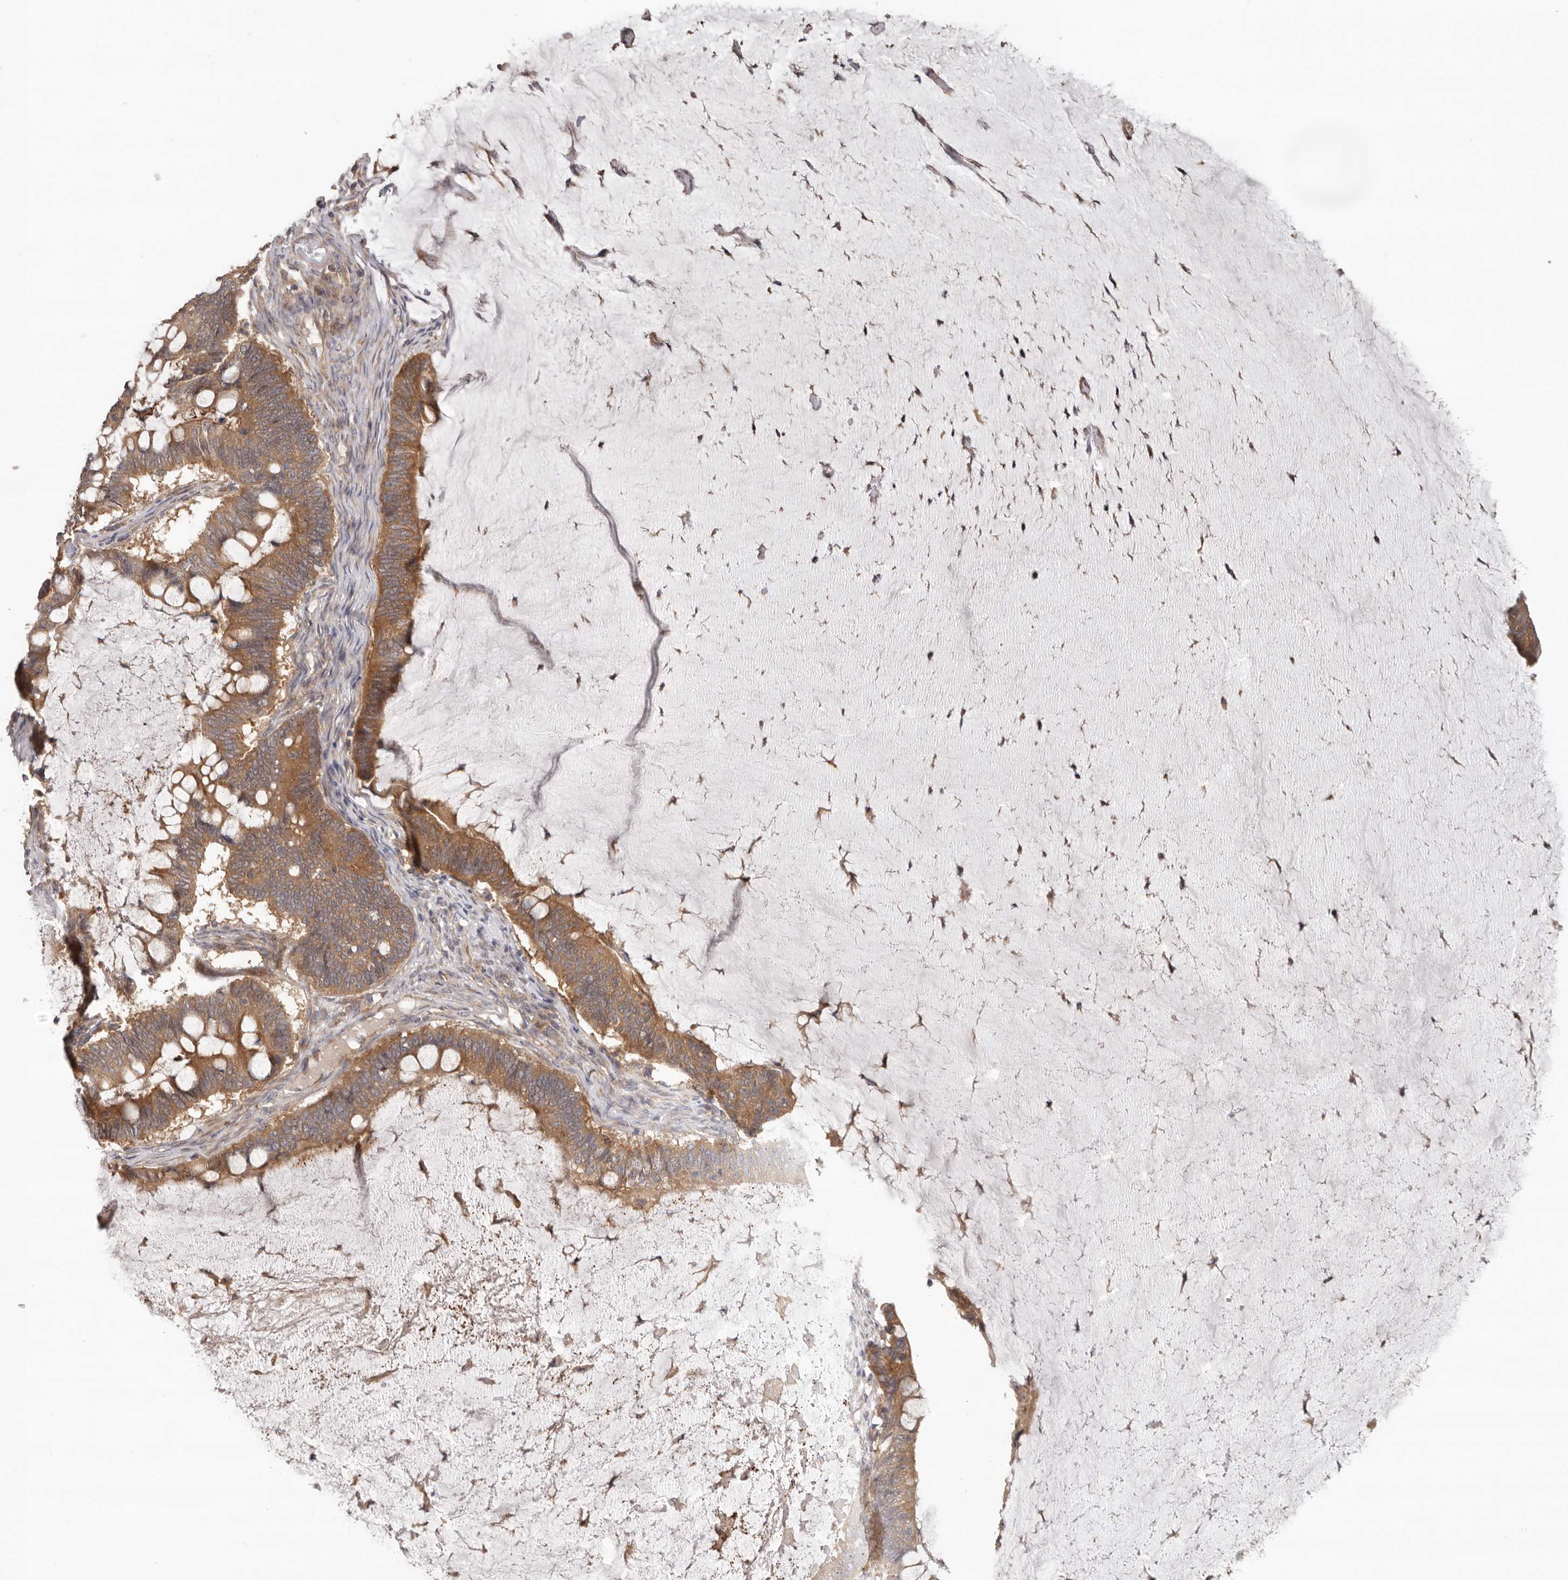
{"staining": {"intensity": "moderate", "quantity": ">75%", "location": "cytoplasmic/membranous"}, "tissue": "ovarian cancer", "cell_type": "Tumor cells", "image_type": "cancer", "snomed": [{"axis": "morphology", "description": "Cystadenocarcinoma, mucinous, NOS"}, {"axis": "topography", "description": "Ovary"}], "caption": "Tumor cells demonstrate medium levels of moderate cytoplasmic/membranous expression in approximately >75% of cells in ovarian cancer. The protein is shown in brown color, while the nuclei are stained blue.", "gene": "HINT3", "patient": {"sex": "female", "age": 61}}